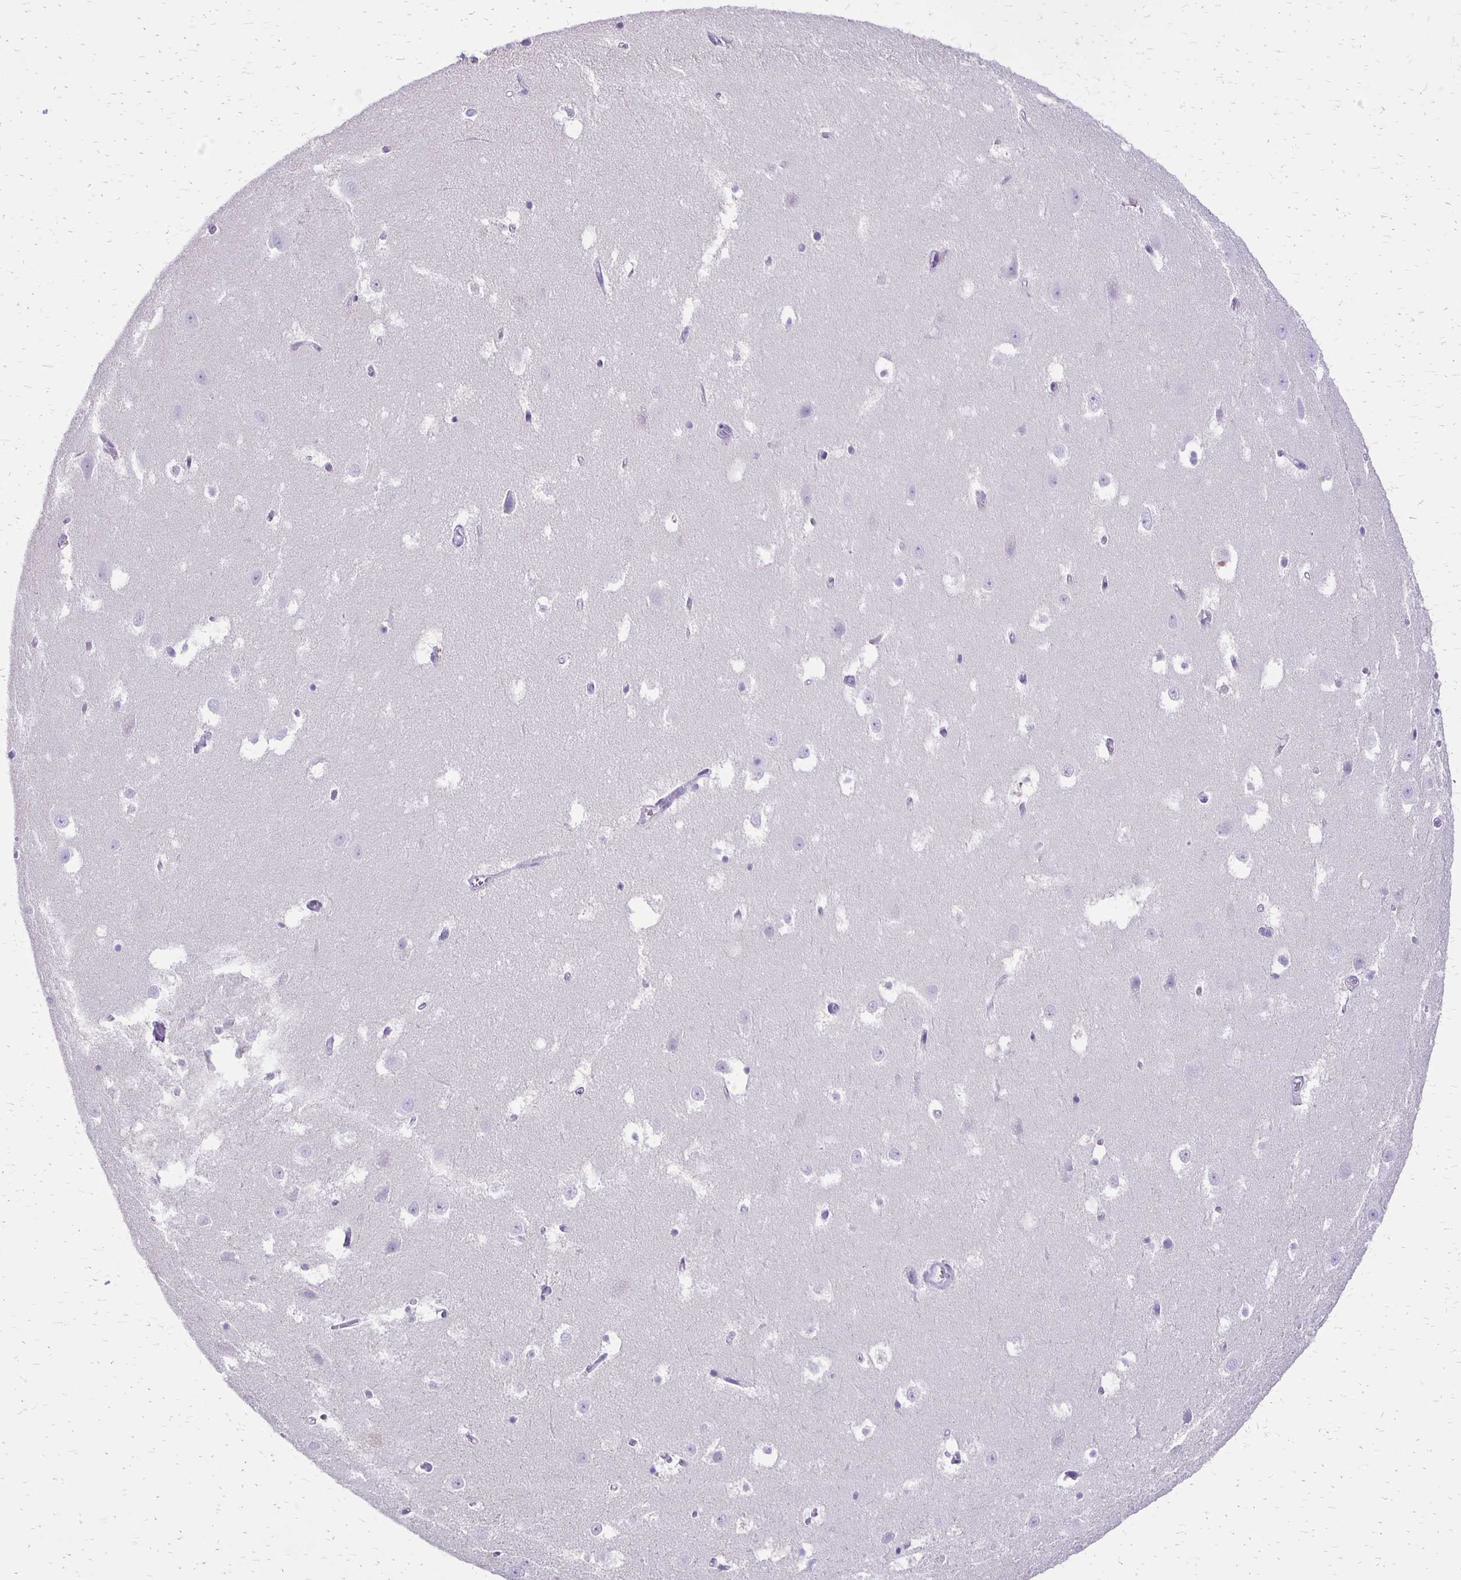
{"staining": {"intensity": "negative", "quantity": "none", "location": "none"}, "tissue": "hippocampus", "cell_type": "Glial cells", "image_type": "normal", "snomed": [{"axis": "morphology", "description": "Normal tissue, NOS"}, {"axis": "topography", "description": "Hippocampus"}], "caption": "DAB immunohistochemical staining of benign hippocampus reveals no significant staining in glial cells. (Stains: DAB immunohistochemistry (IHC) with hematoxylin counter stain, Microscopy: brightfield microscopy at high magnification).", "gene": "ANKRD45", "patient": {"sex": "female", "age": 52}}